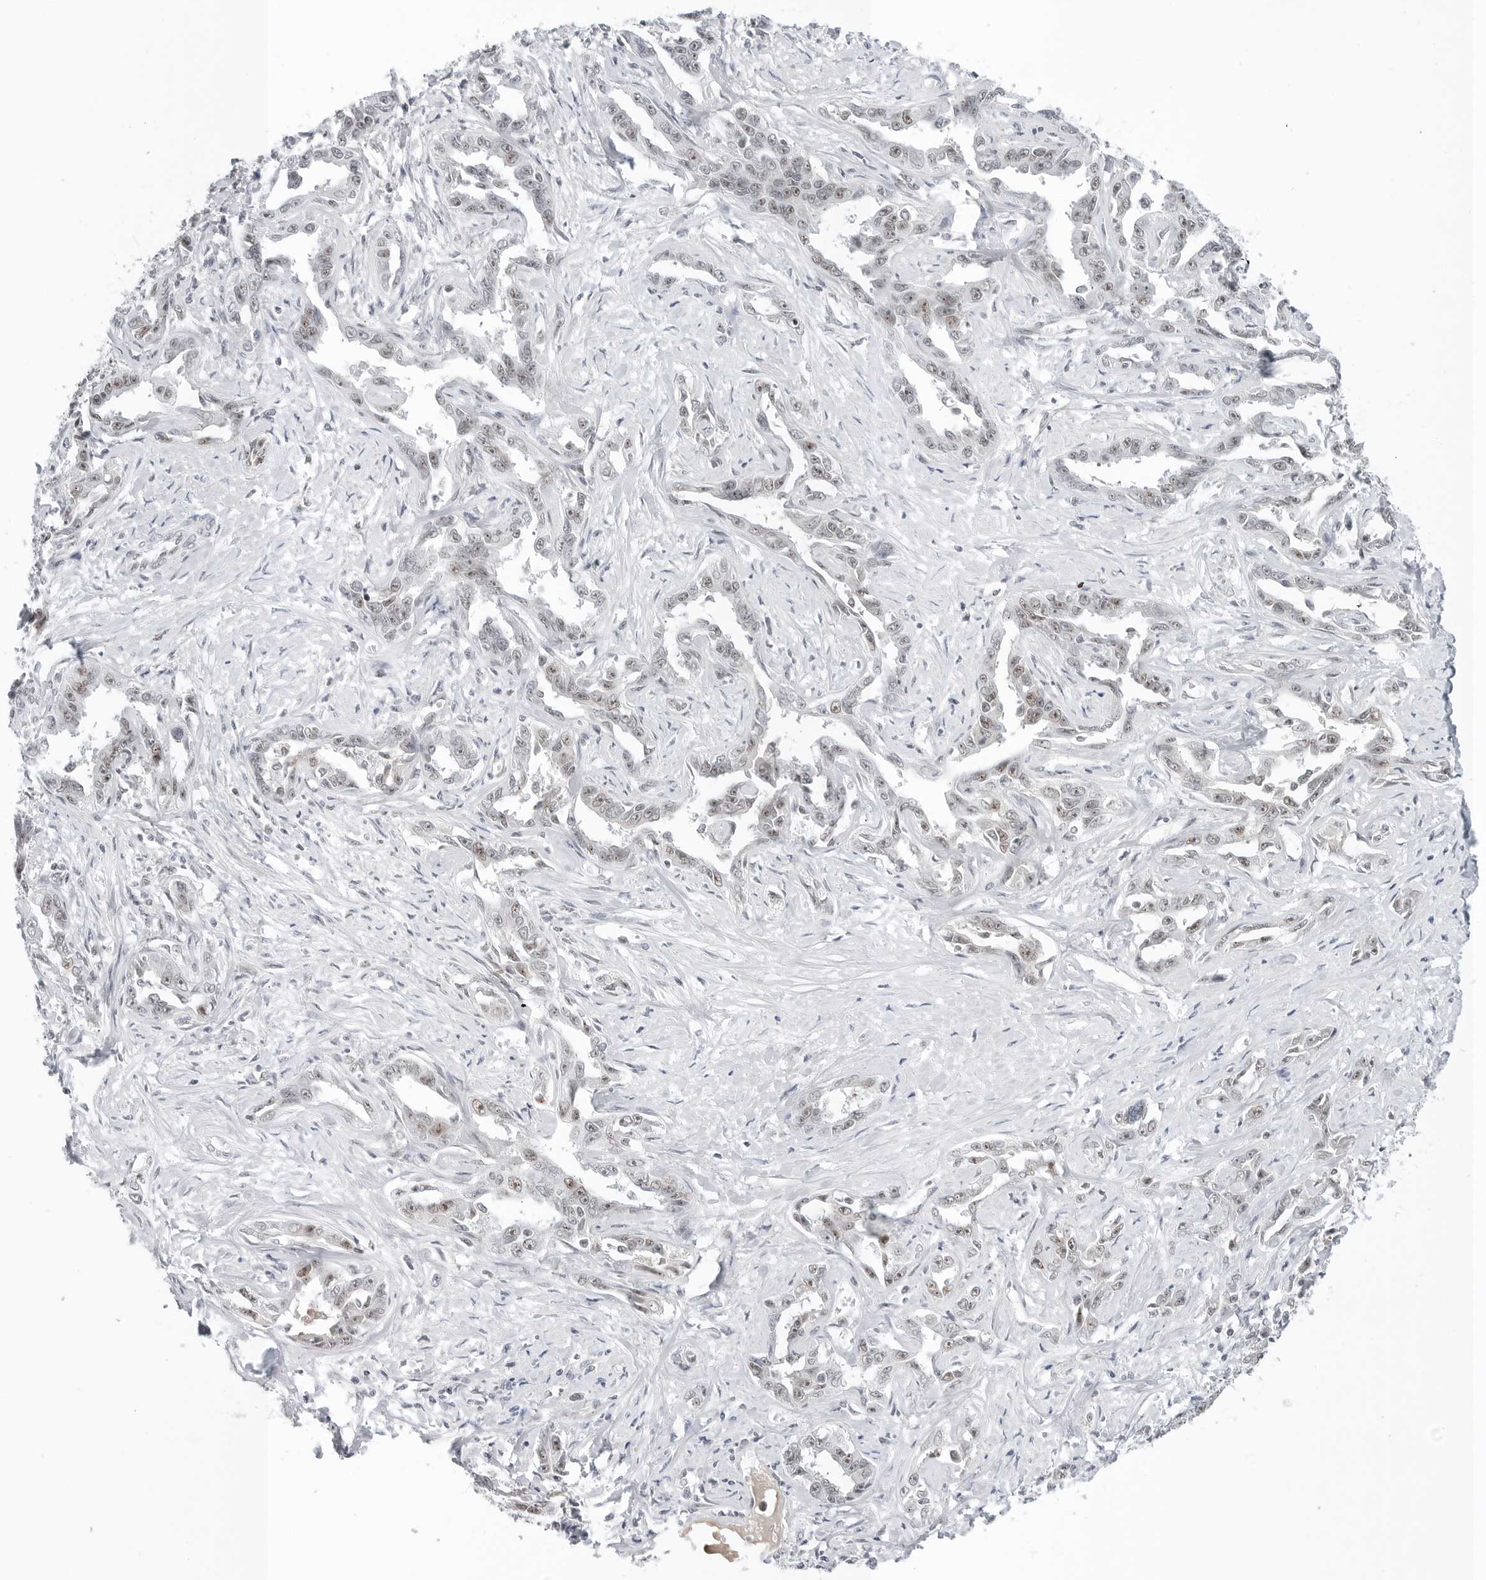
{"staining": {"intensity": "weak", "quantity": "25%-75%", "location": "nuclear"}, "tissue": "liver cancer", "cell_type": "Tumor cells", "image_type": "cancer", "snomed": [{"axis": "morphology", "description": "Cholangiocarcinoma"}, {"axis": "topography", "description": "Liver"}], "caption": "High-power microscopy captured an immunohistochemistry histopathology image of liver cancer (cholangiocarcinoma), revealing weak nuclear staining in approximately 25%-75% of tumor cells. (brown staining indicates protein expression, while blue staining denotes nuclei).", "gene": "WRAP53", "patient": {"sex": "male", "age": 59}}